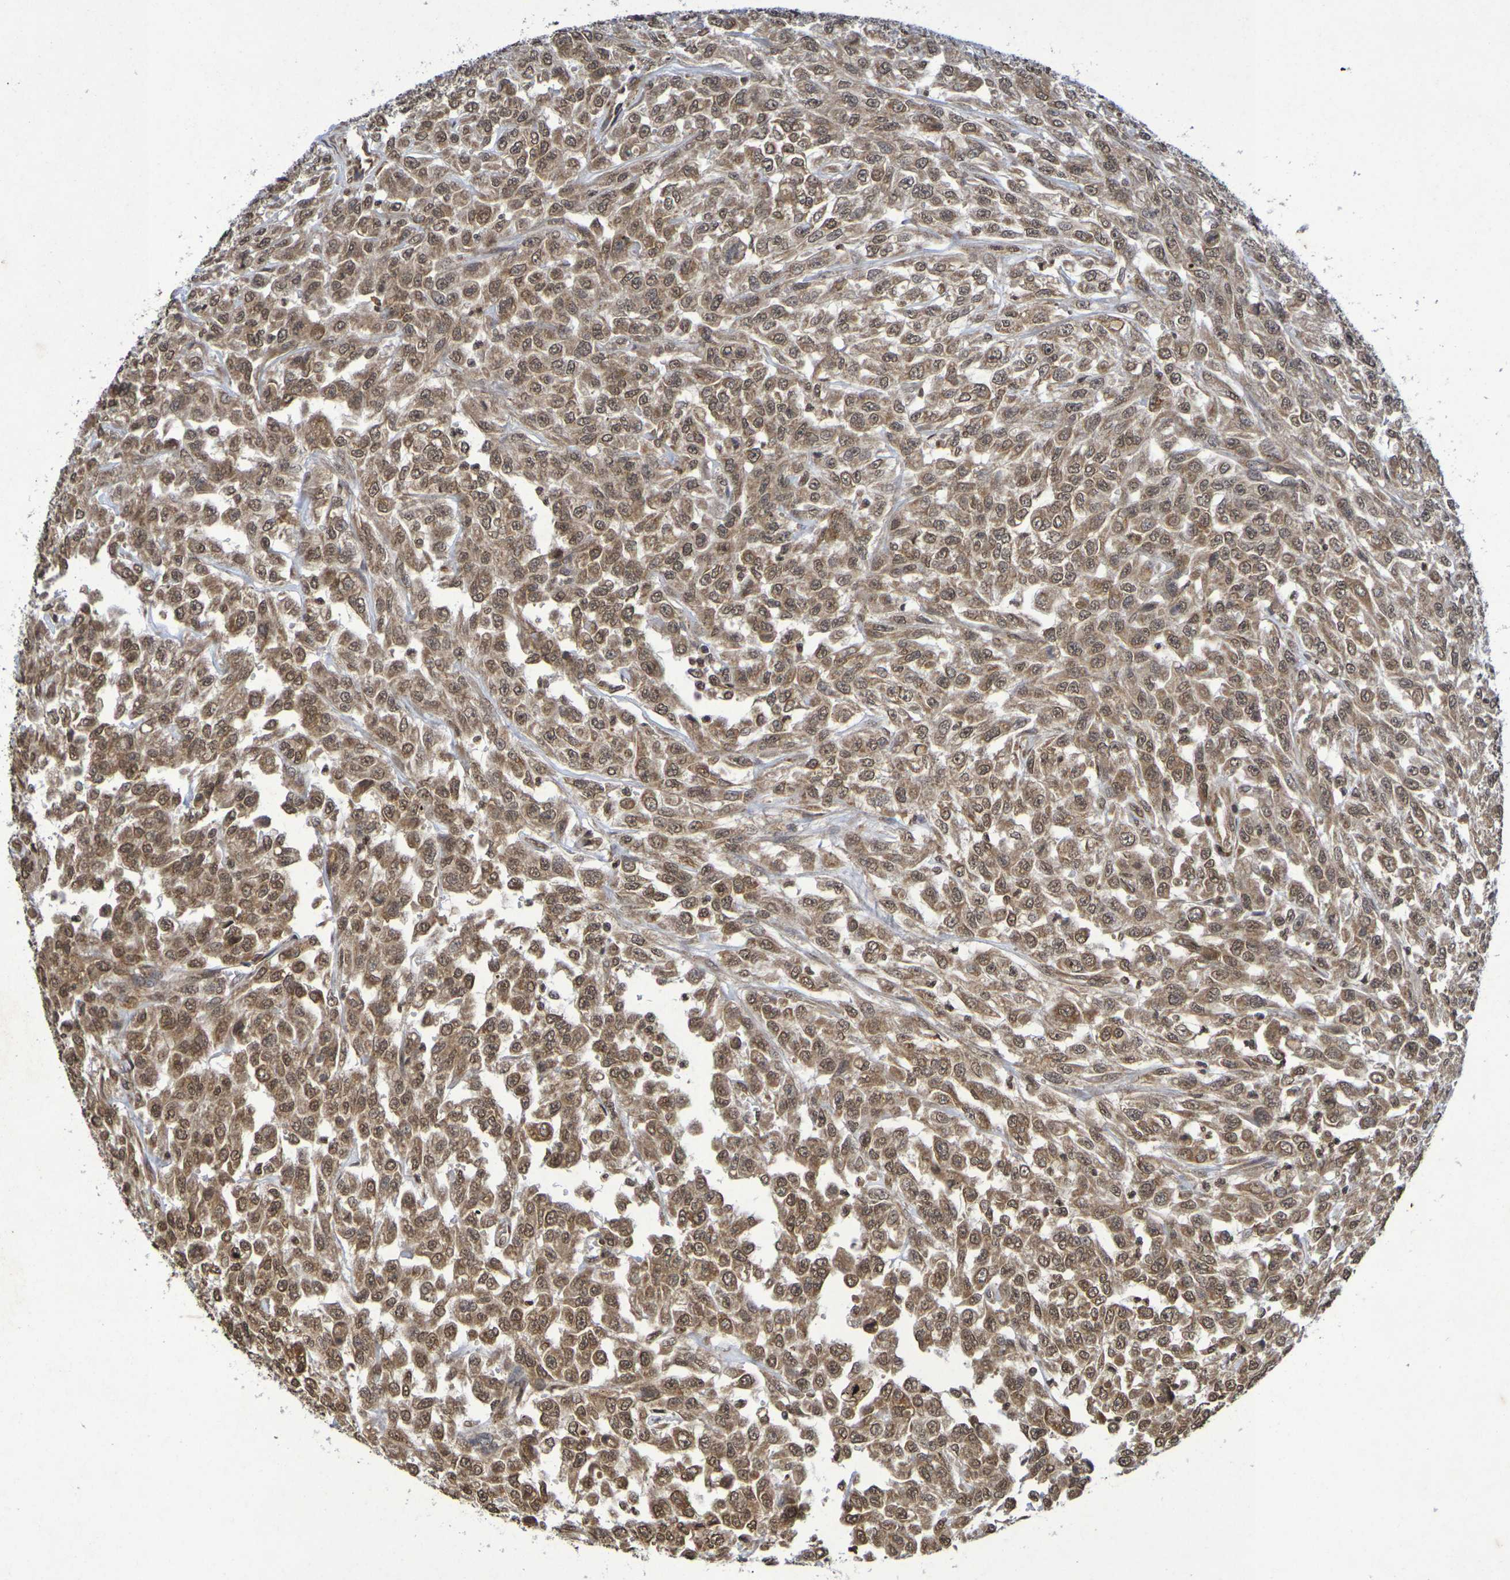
{"staining": {"intensity": "moderate", "quantity": ">75%", "location": "cytoplasmic/membranous,nuclear"}, "tissue": "urothelial cancer", "cell_type": "Tumor cells", "image_type": "cancer", "snomed": [{"axis": "morphology", "description": "Urothelial carcinoma, High grade"}, {"axis": "topography", "description": "Urinary bladder"}], "caption": "Protein staining demonstrates moderate cytoplasmic/membranous and nuclear staining in about >75% of tumor cells in urothelial carcinoma (high-grade).", "gene": "GUCY1A2", "patient": {"sex": "male", "age": 46}}